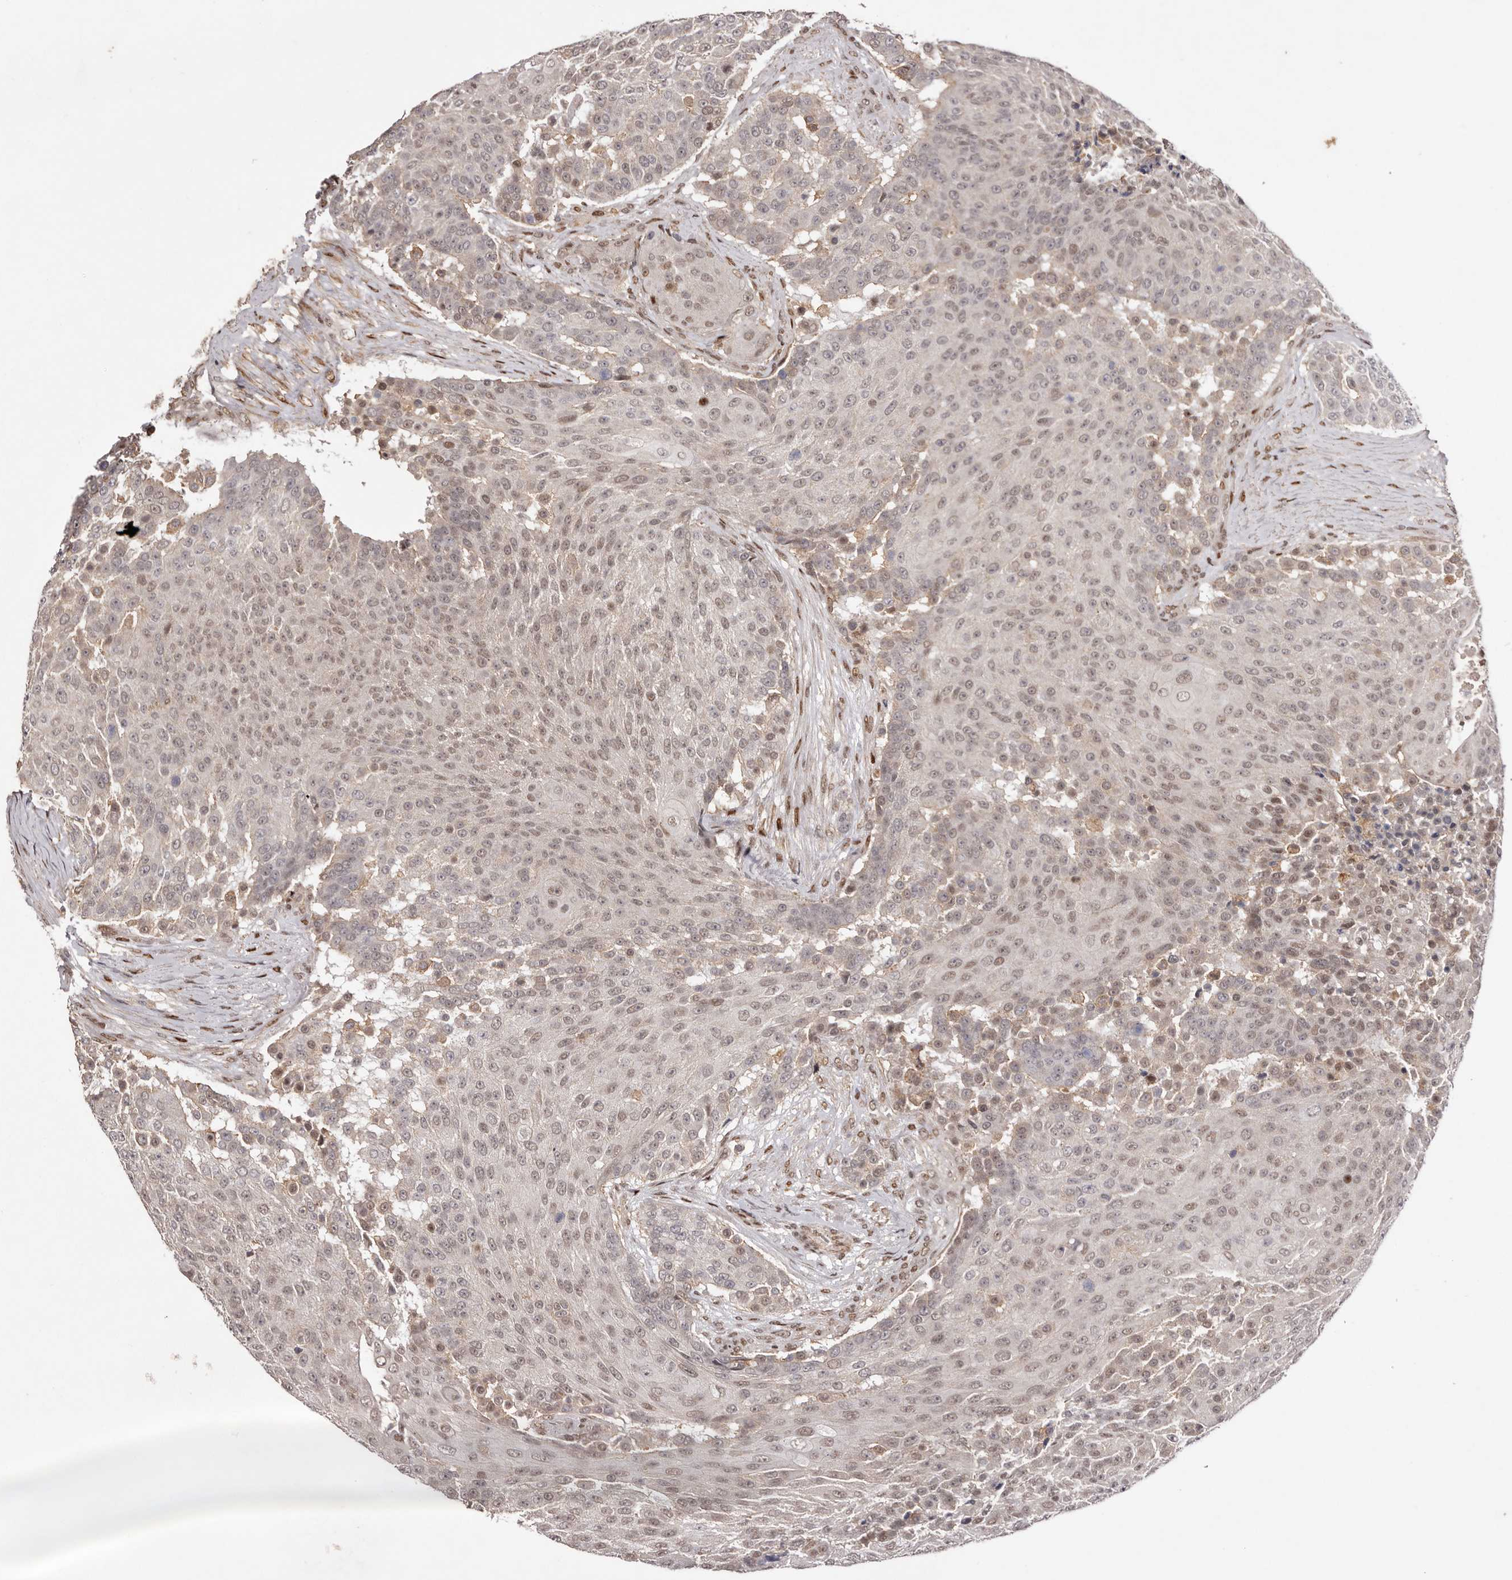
{"staining": {"intensity": "weak", "quantity": "25%-75%", "location": "nuclear"}, "tissue": "urothelial cancer", "cell_type": "Tumor cells", "image_type": "cancer", "snomed": [{"axis": "morphology", "description": "Urothelial carcinoma, High grade"}, {"axis": "topography", "description": "Urinary bladder"}], "caption": "This photomicrograph shows immunohistochemistry (IHC) staining of human high-grade urothelial carcinoma, with low weak nuclear positivity in about 25%-75% of tumor cells.", "gene": "FBXO5", "patient": {"sex": "female", "age": 63}}